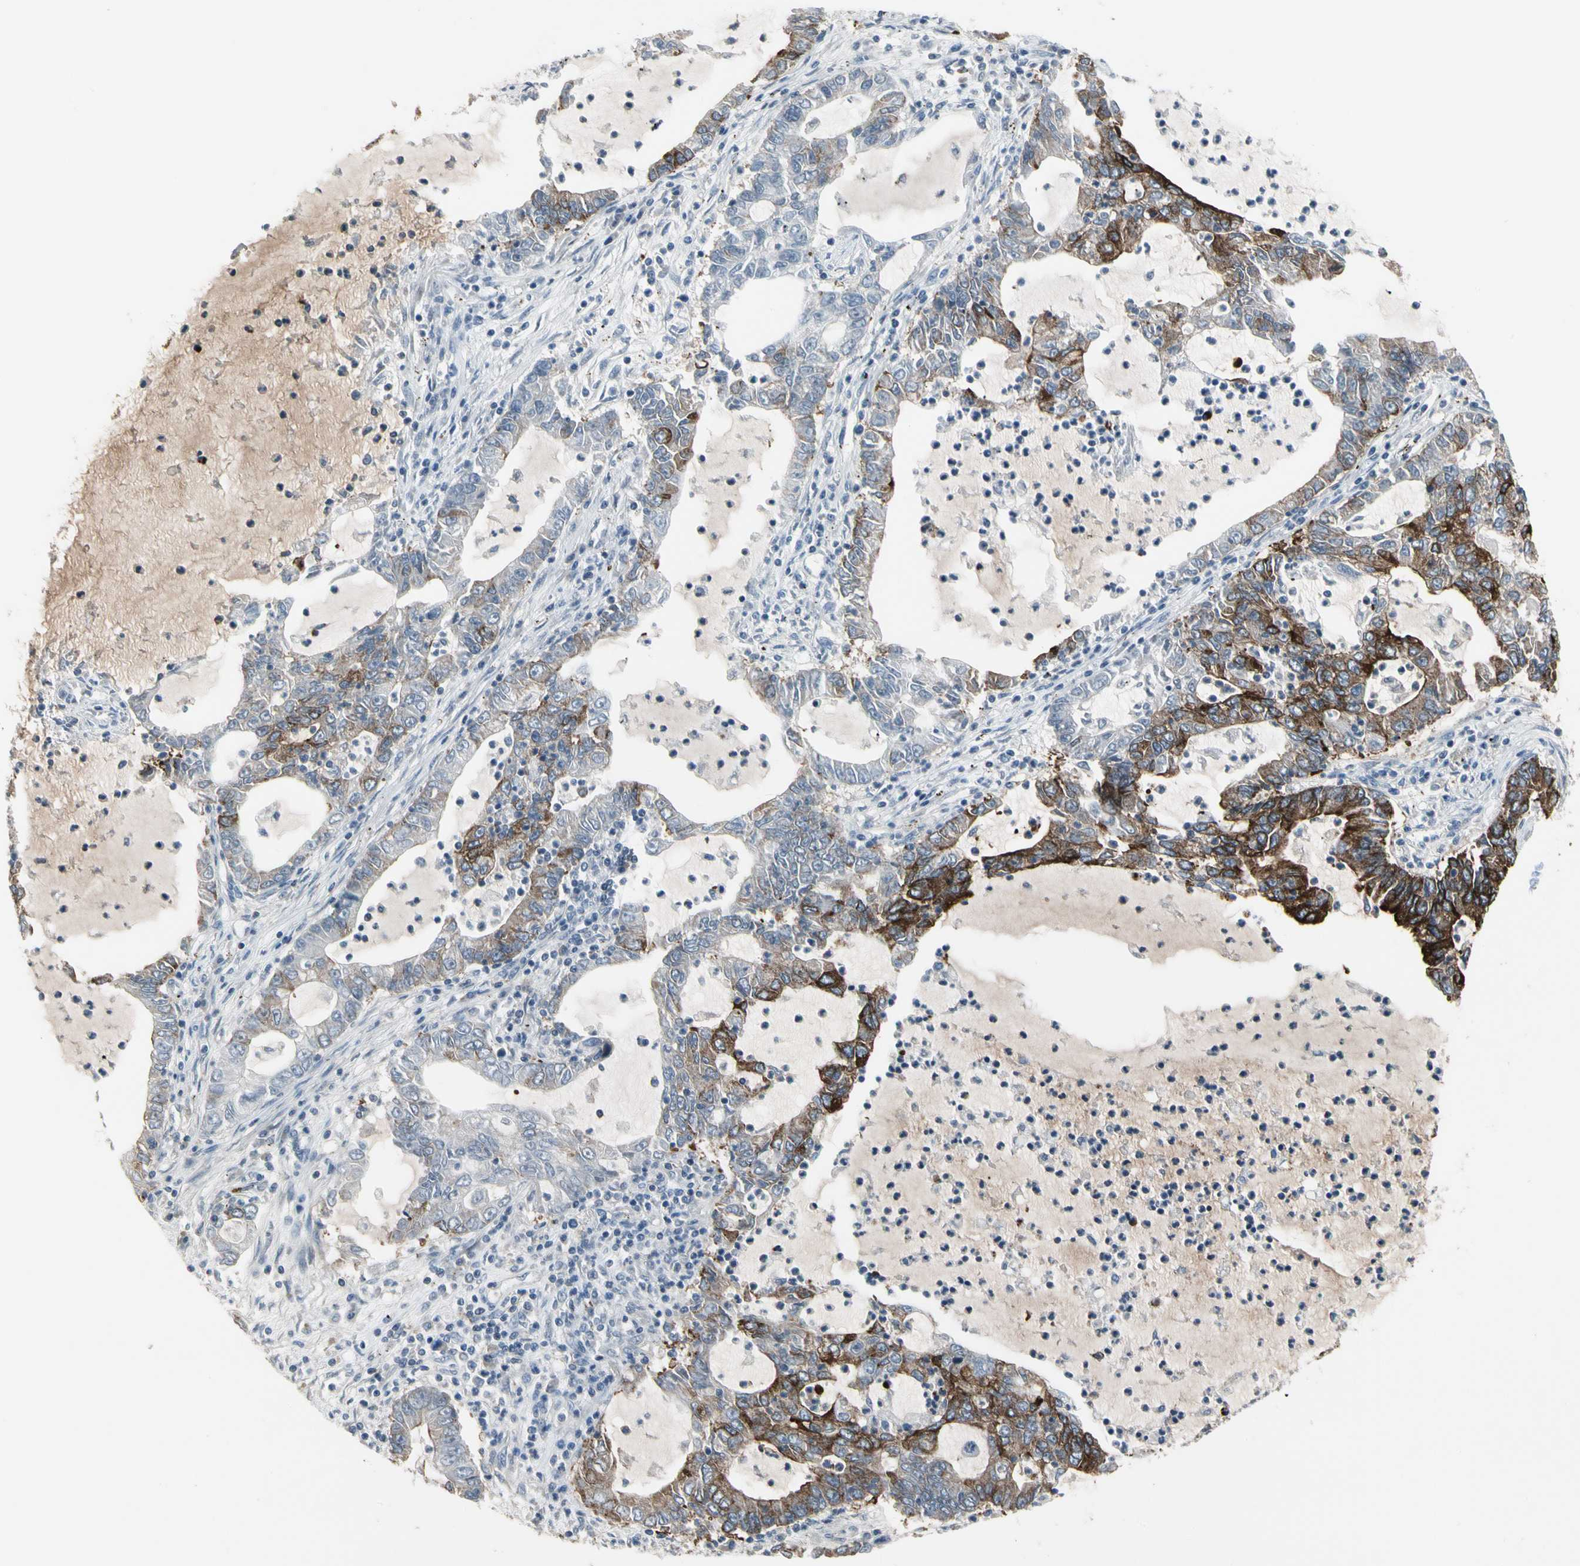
{"staining": {"intensity": "strong", "quantity": "25%-75%", "location": "cytoplasmic/membranous"}, "tissue": "lung cancer", "cell_type": "Tumor cells", "image_type": "cancer", "snomed": [{"axis": "morphology", "description": "Adenocarcinoma, NOS"}, {"axis": "topography", "description": "Lung"}], "caption": "The histopathology image shows immunohistochemical staining of lung adenocarcinoma. There is strong cytoplasmic/membranous positivity is appreciated in approximately 25%-75% of tumor cells. (DAB (3,3'-diaminobenzidine) IHC with brightfield microscopy, high magnification).", "gene": "PIGR", "patient": {"sex": "female", "age": 51}}